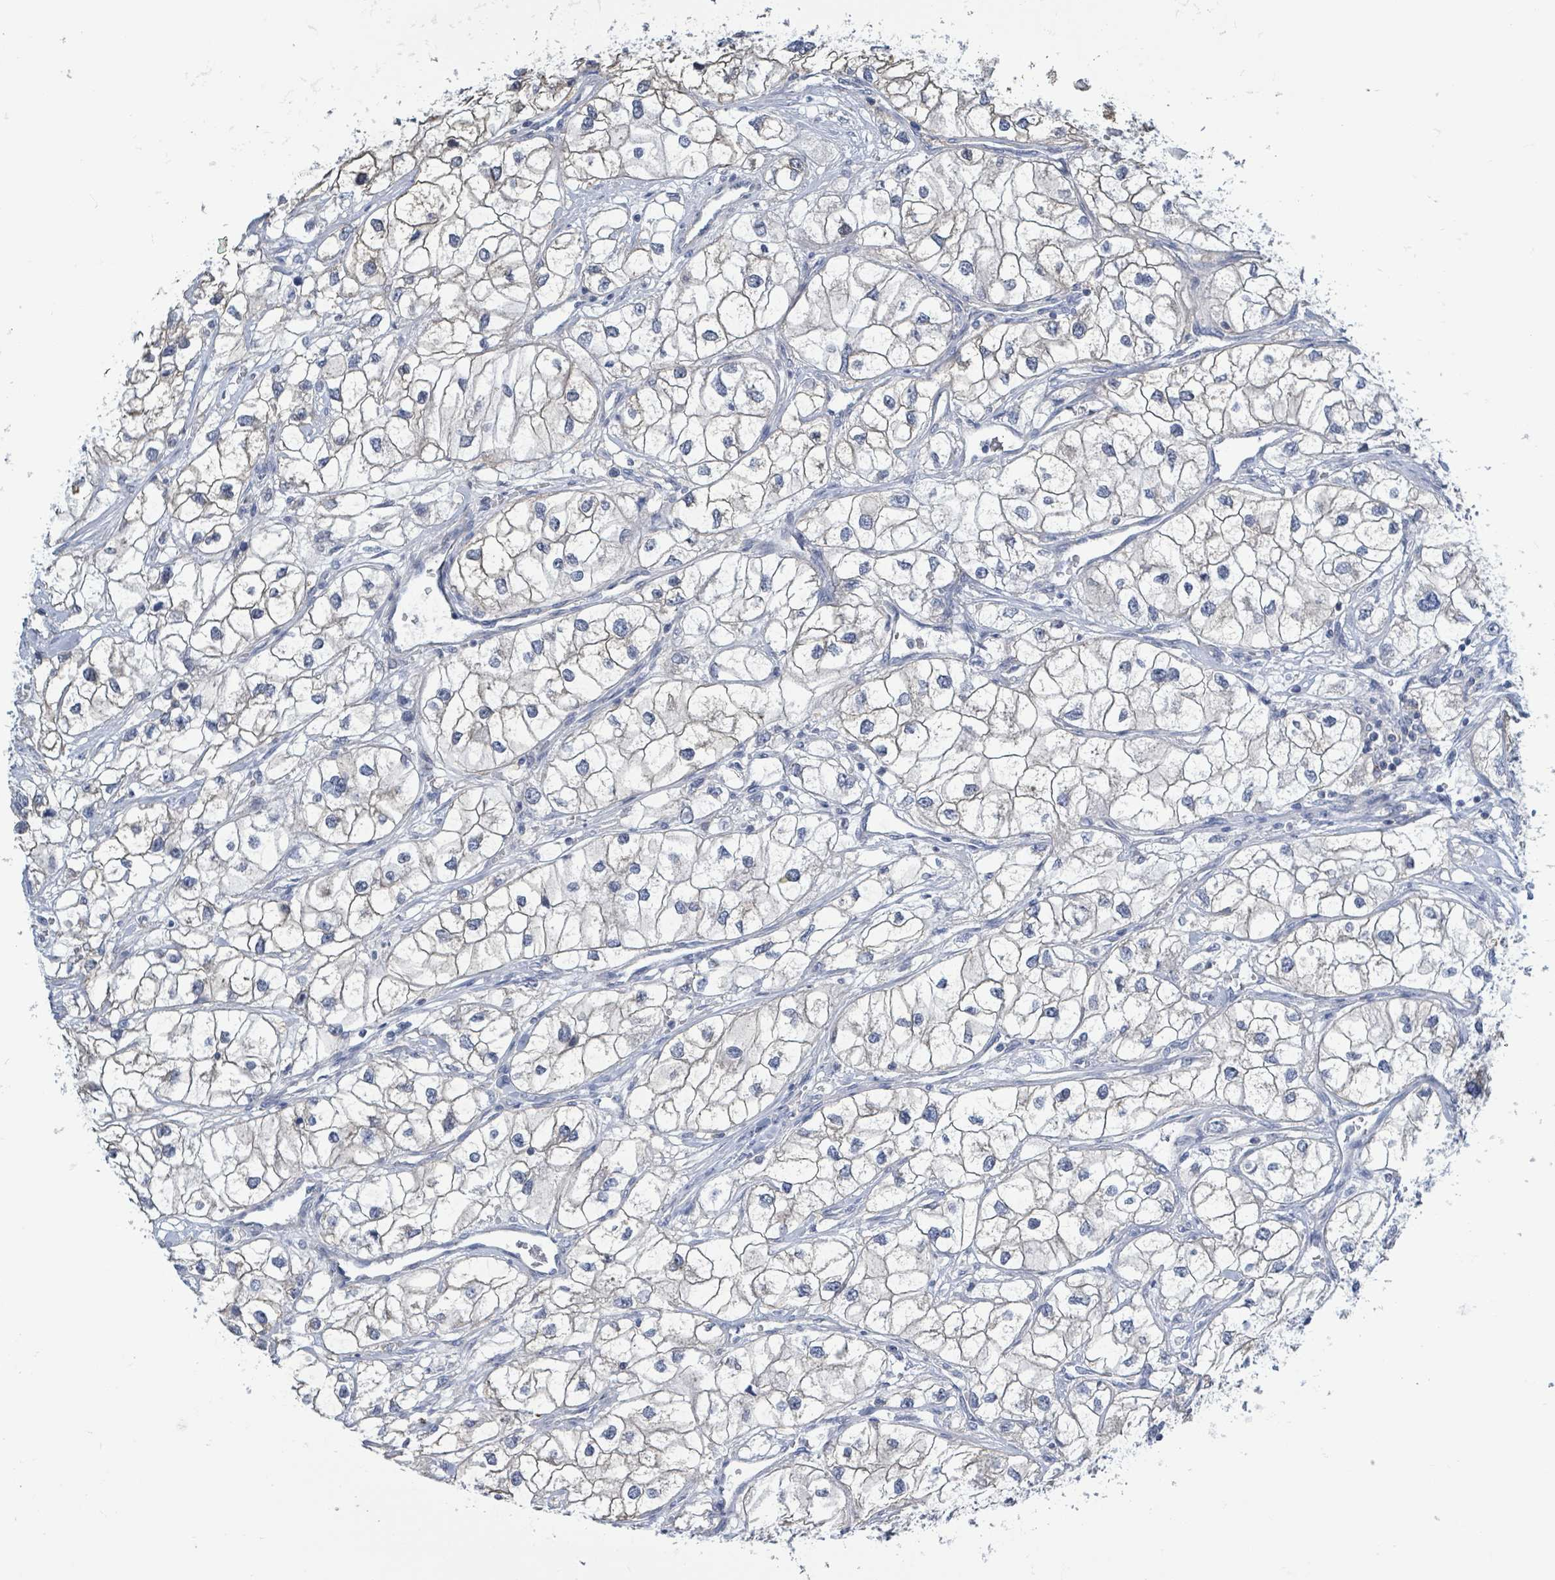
{"staining": {"intensity": "negative", "quantity": "none", "location": "none"}, "tissue": "renal cancer", "cell_type": "Tumor cells", "image_type": "cancer", "snomed": [{"axis": "morphology", "description": "Adenocarcinoma, NOS"}, {"axis": "topography", "description": "Kidney"}], "caption": "This is a histopathology image of immunohistochemistry staining of renal cancer (adenocarcinoma), which shows no staining in tumor cells.", "gene": "DGKZ", "patient": {"sex": "male", "age": 59}}